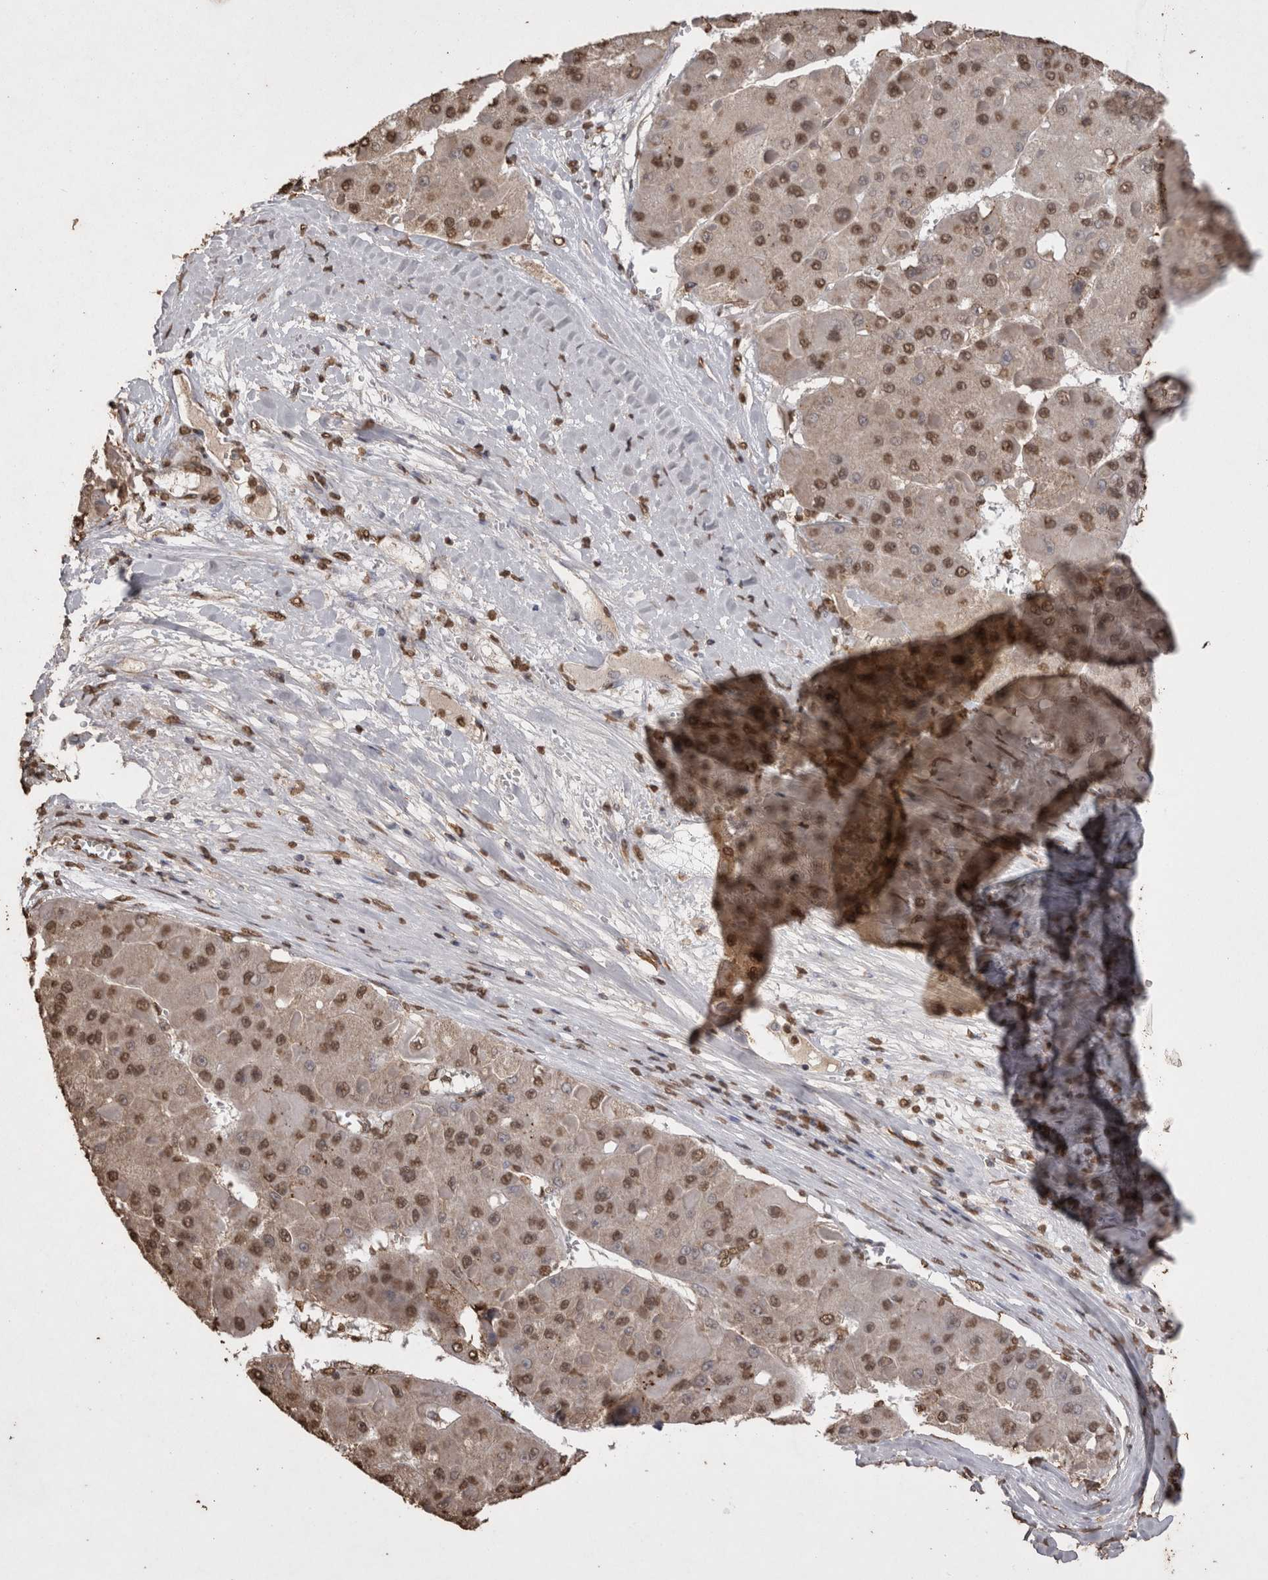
{"staining": {"intensity": "moderate", "quantity": ">75%", "location": "nuclear"}, "tissue": "liver cancer", "cell_type": "Tumor cells", "image_type": "cancer", "snomed": [{"axis": "morphology", "description": "Carcinoma, Hepatocellular, NOS"}, {"axis": "topography", "description": "Liver"}], "caption": "IHC of human hepatocellular carcinoma (liver) reveals medium levels of moderate nuclear expression in about >75% of tumor cells. The protein of interest is stained brown, and the nuclei are stained in blue (DAB IHC with brightfield microscopy, high magnification).", "gene": "POU5F1", "patient": {"sex": "female", "age": 73}}